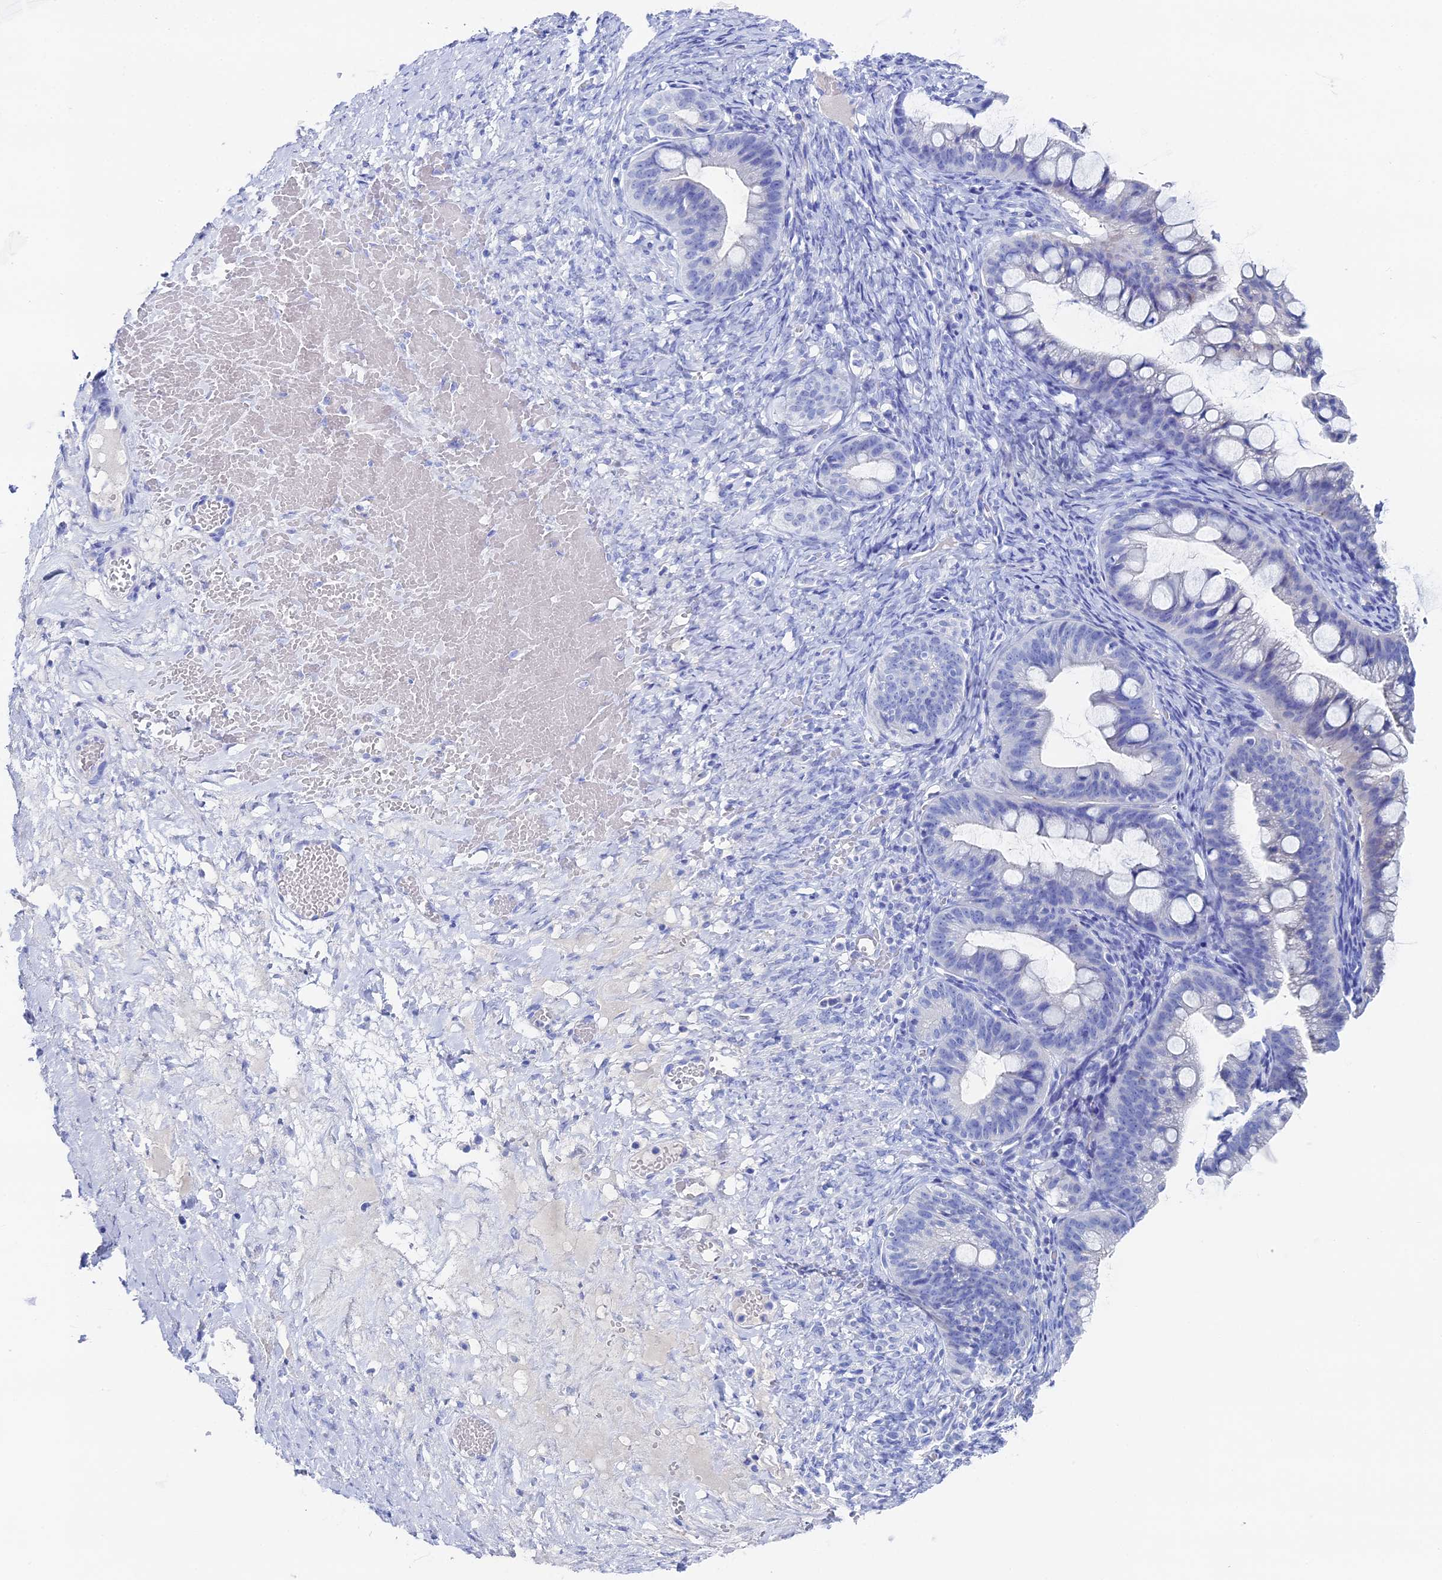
{"staining": {"intensity": "negative", "quantity": "none", "location": "none"}, "tissue": "ovarian cancer", "cell_type": "Tumor cells", "image_type": "cancer", "snomed": [{"axis": "morphology", "description": "Cystadenocarcinoma, mucinous, NOS"}, {"axis": "topography", "description": "Ovary"}], "caption": "Immunohistochemical staining of human ovarian cancer reveals no significant positivity in tumor cells.", "gene": "UNC119", "patient": {"sex": "female", "age": 73}}